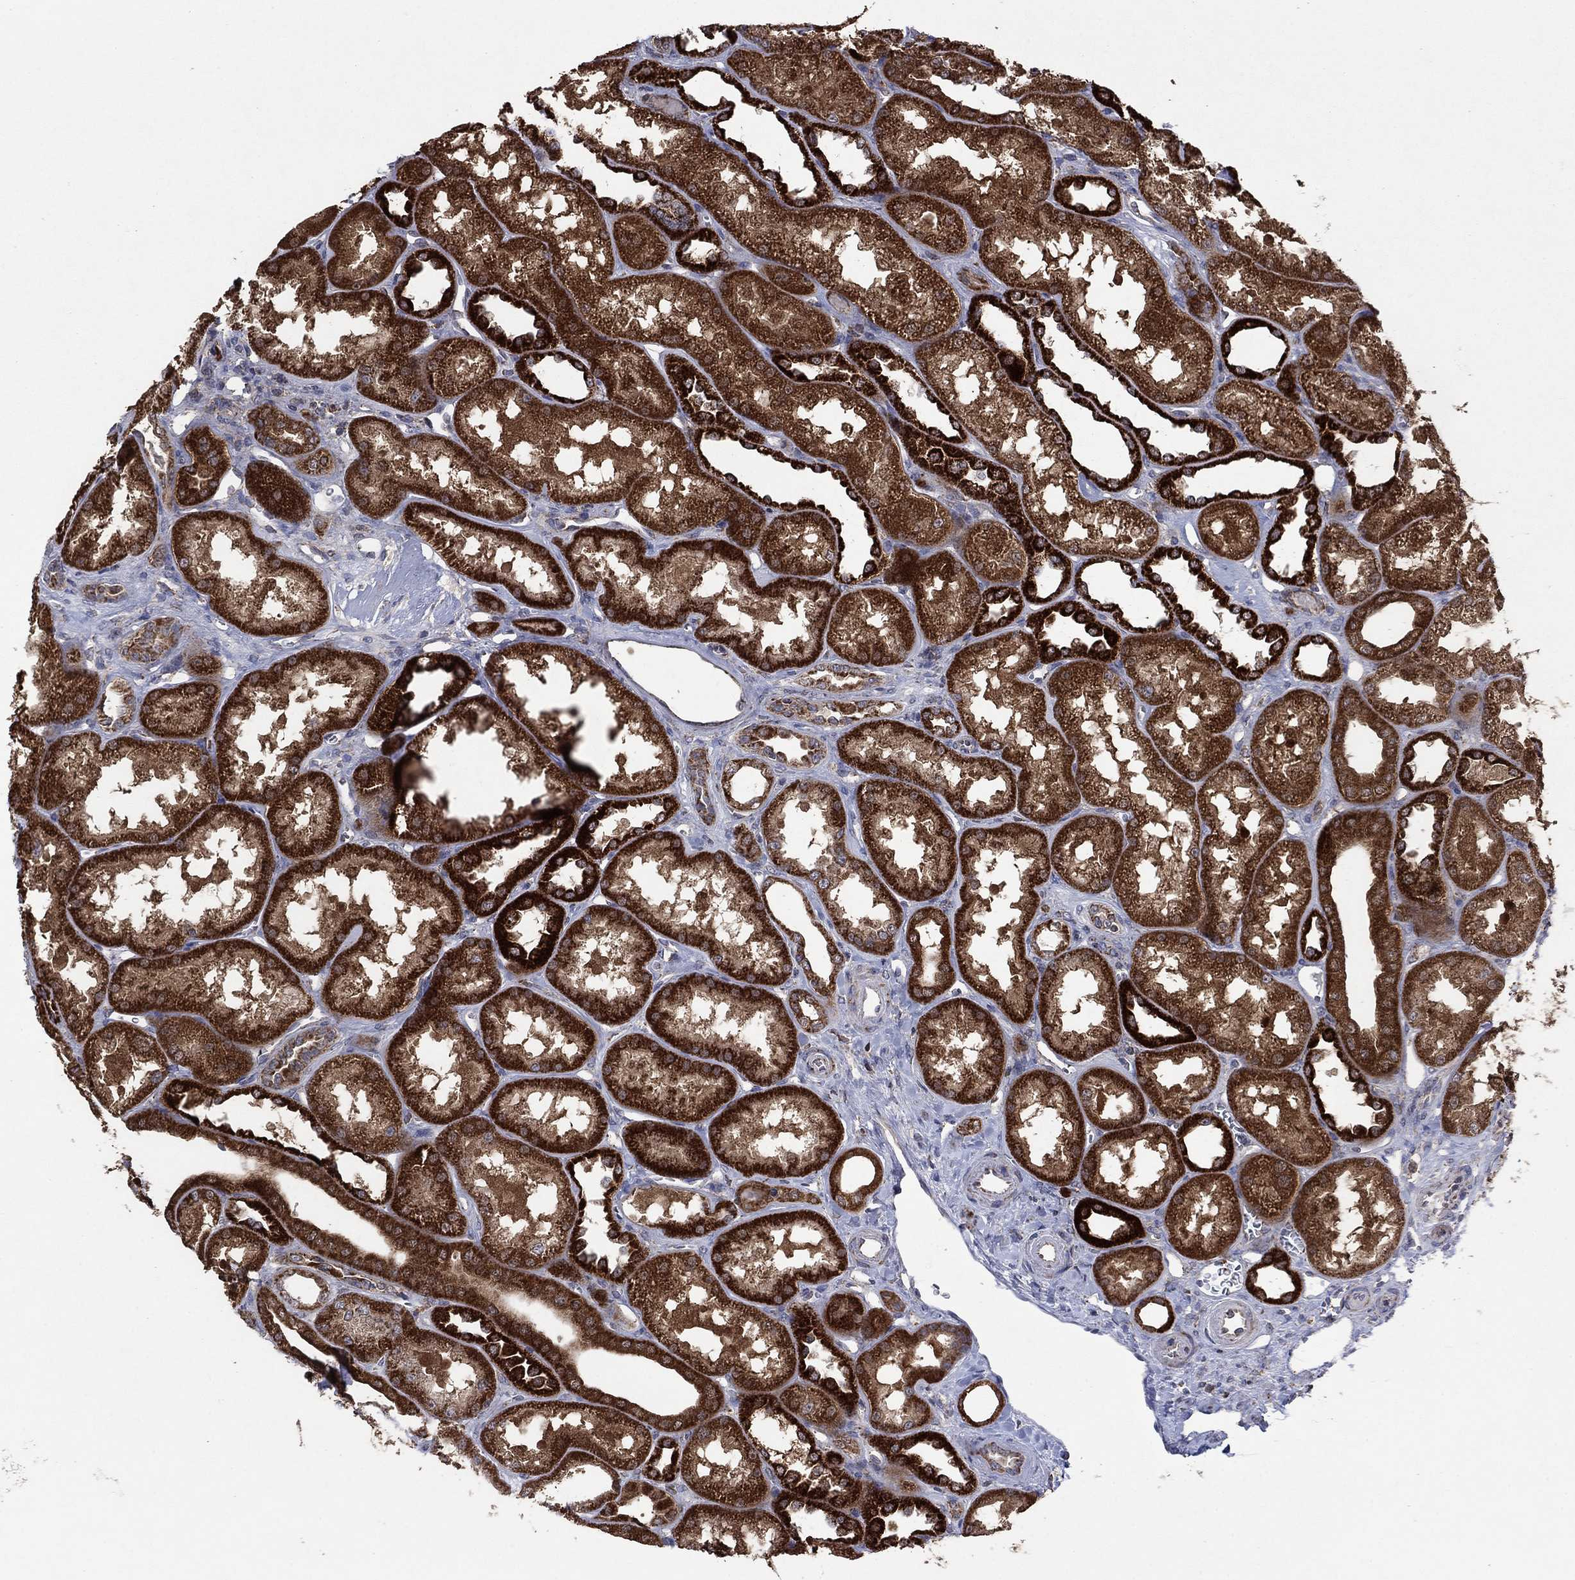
{"staining": {"intensity": "moderate", "quantity": "<25%", "location": "cytoplasmic/membranous"}, "tissue": "kidney", "cell_type": "Cells in glomeruli", "image_type": "normal", "snomed": [{"axis": "morphology", "description": "Normal tissue, NOS"}, {"axis": "topography", "description": "Kidney"}], "caption": "Protein positivity by immunohistochemistry (IHC) displays moderate cytoplasmic/membranous expression in about <25% of cells in glomeruli in unremarkable kidney.", "gene": "DPH1", "patient": {"sex": "male", "age": 61}}